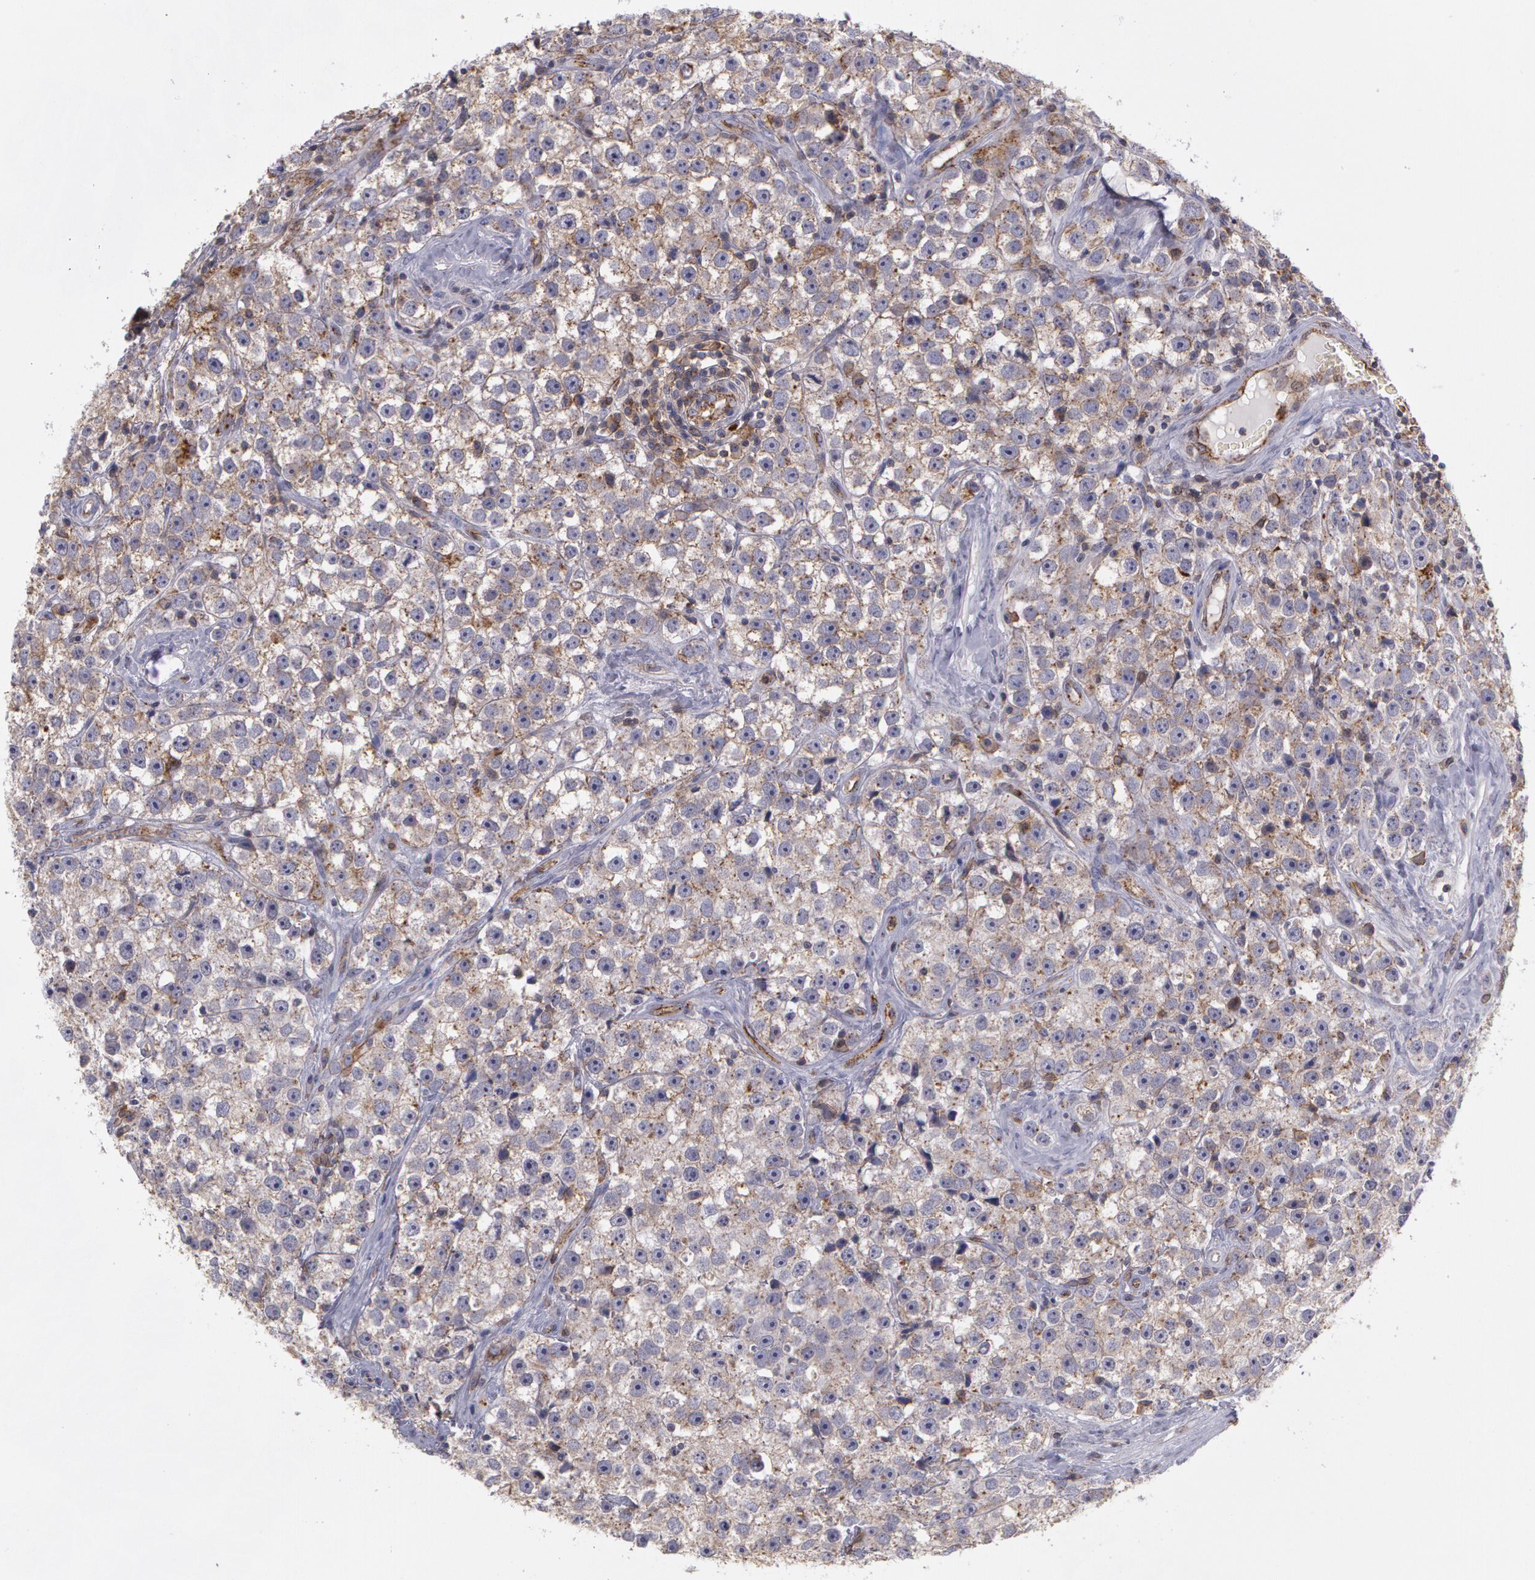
{"staining": {"intensity": "moderate", "quantity": ">75%", "location": "cytoplasmic/membranous"}, "tissue": "testis cancer", "cell_type": "Tumor cells", "image_type": "cancer", "snomed": [{"axis": "morphology", "description": "Seminoma, NOS"}, {"axis": "topography", "description": "Testis"}], "caption": "Testis cancer (seminoma) stained for a protein (brown) reveals moderate cytoplasmic/membranous positive positivity in about >75% of tumor cells.", "gene": "FLOT2", "patient": {"sex": "male", "age": 32}}